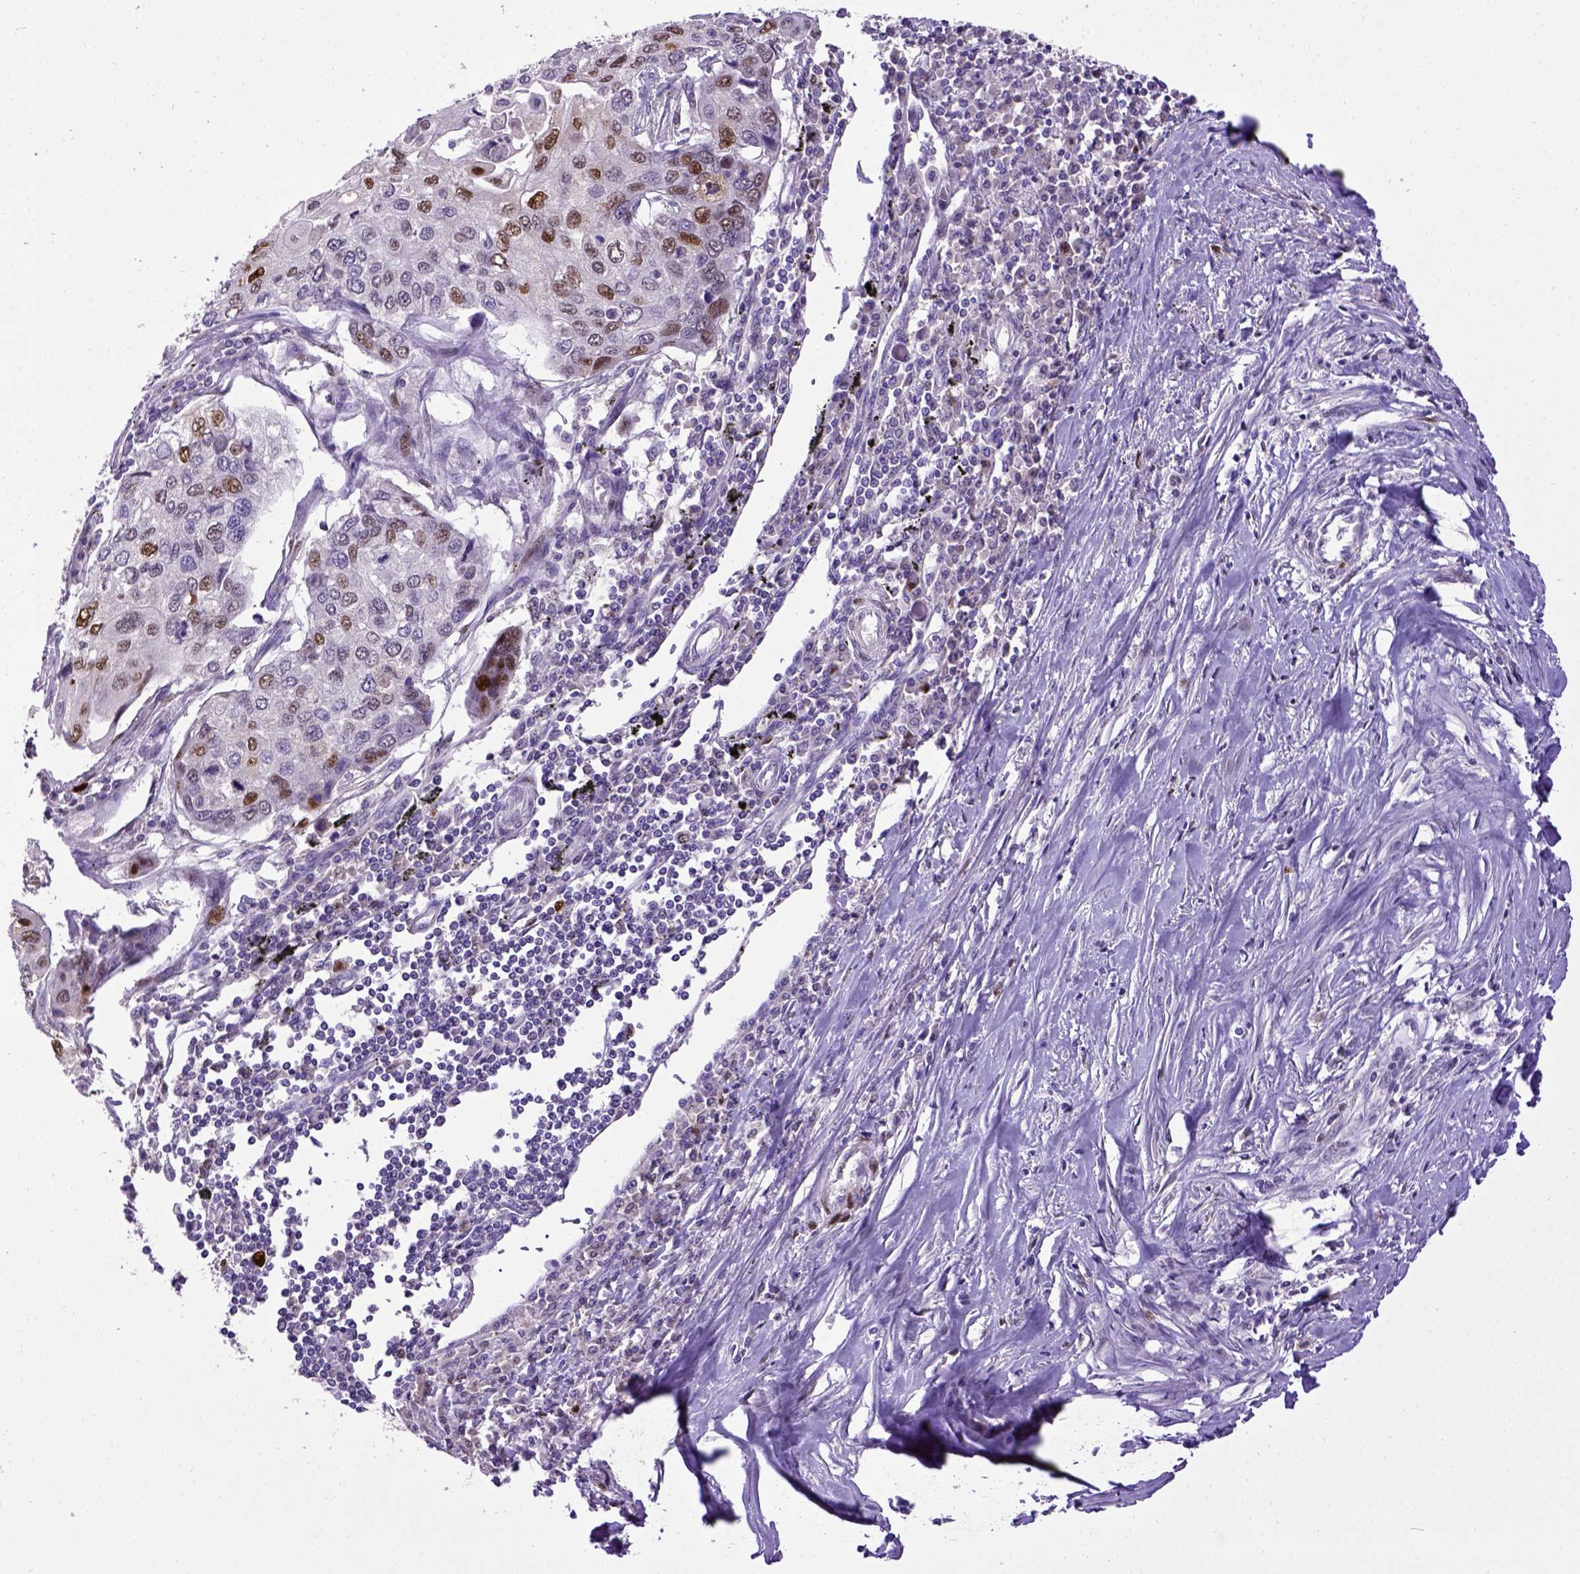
{"staining": {"intensity": "moderate", "quantity": "25%-75%", "location": "nuclear"}, "tissue": "lung cancer", "cell_type": "Tumor cells", "image_type": "cancer", "snomed": [{"axis": "morphology", "description": "Squamous cell carcinoma, NOS"}, {"axis": "morphology", "description": "Squamous cell carcinoma, metastatic, NOS"}, {"axis": "topography", "description": "Lung"}], "caption": "DAB immunohistochemical staining of human lung cancer reveals moderate nuclear protein positivity in approximately 25%-75% of tumor cells.", "gene": "CDKN1A", "patient": {"sex": "male", "age": 63}}